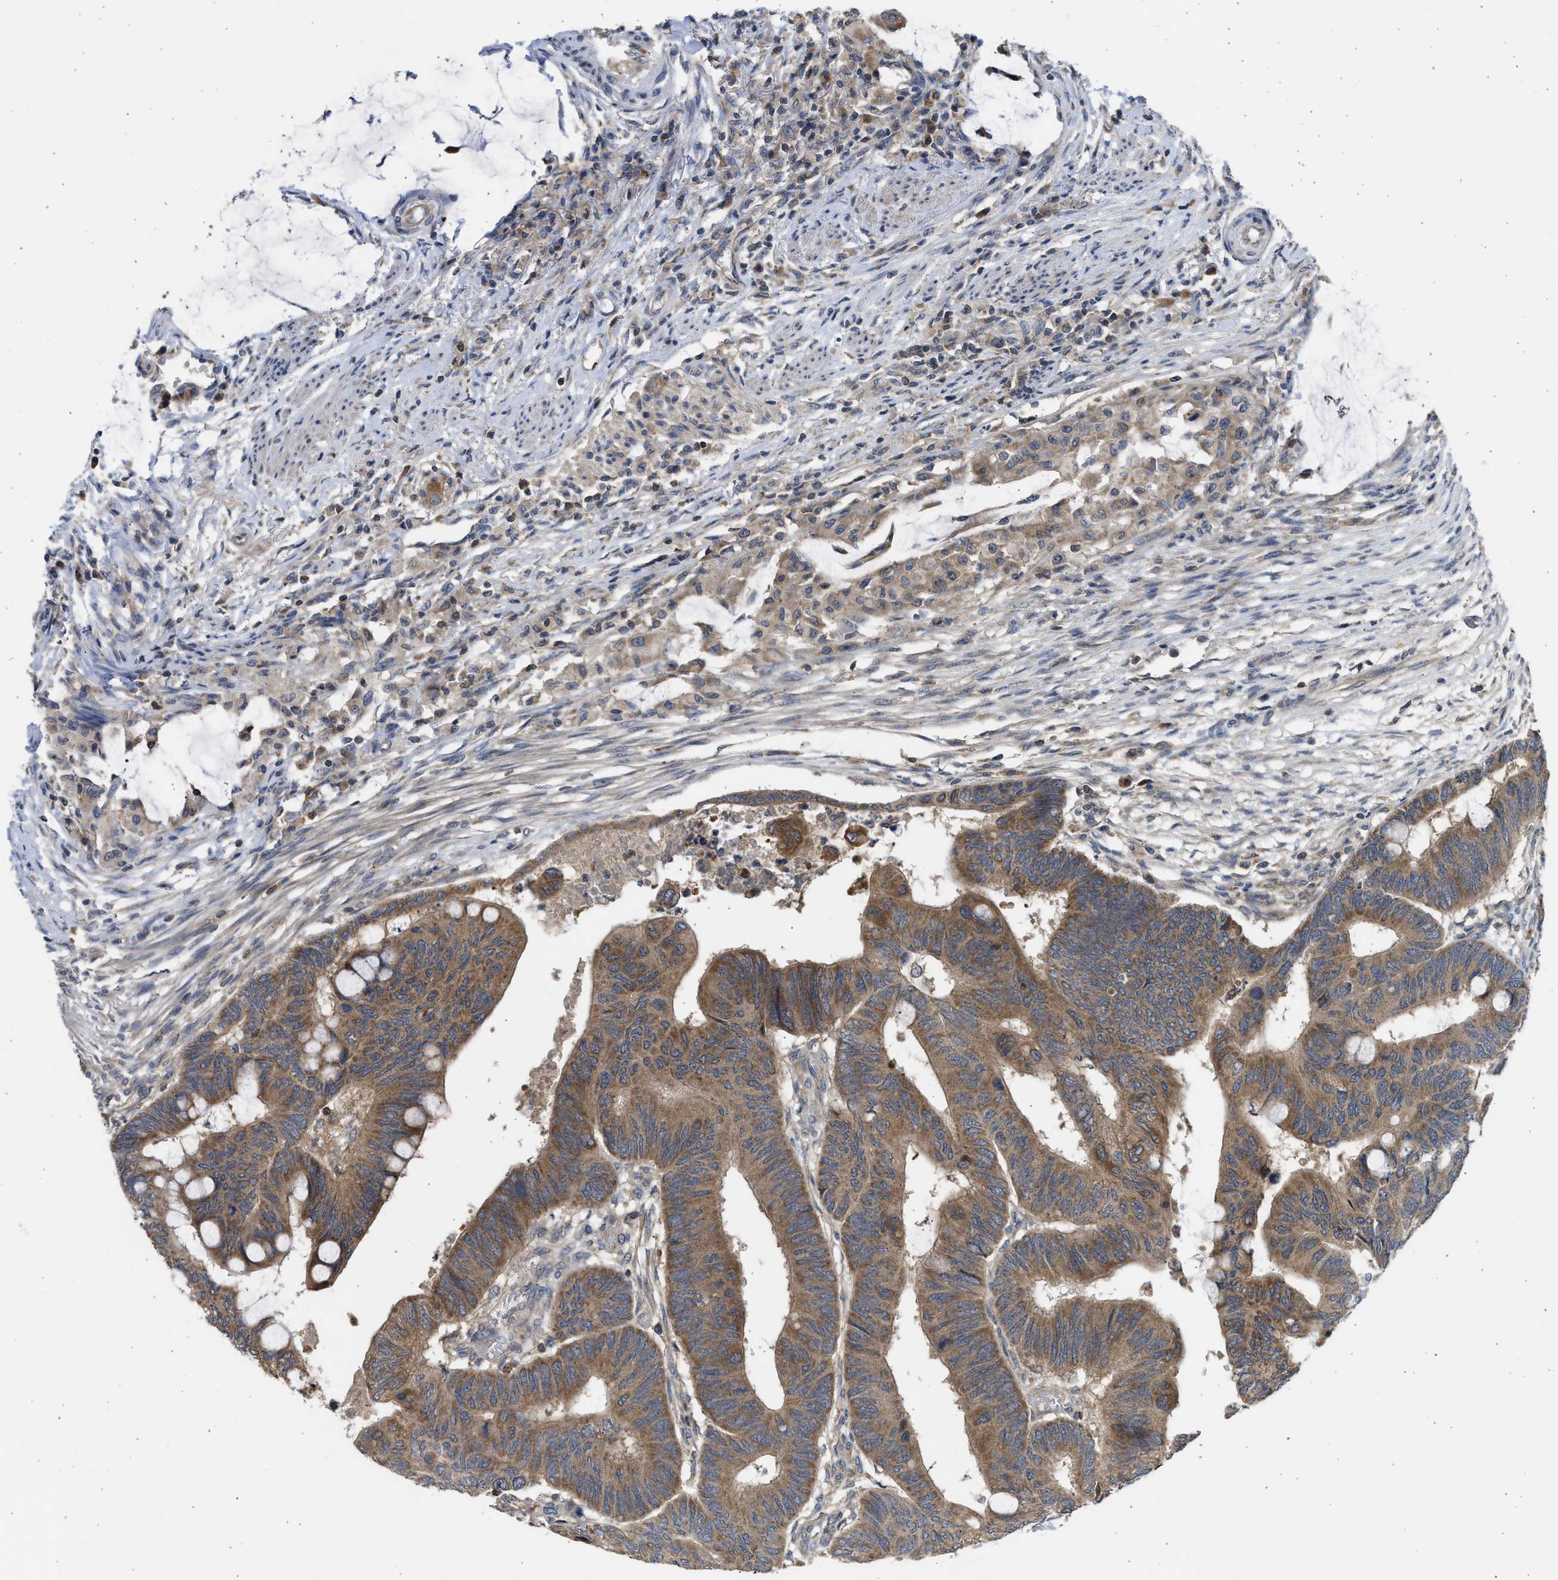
{"staining": {"intensity": "moderate", "quantity": ">75%", "location": "cytoplasmic/membranous"}, "tissue": "colorectal cancer", "cell_type": "Tumor cells", "image_type": "cancer", "snomed": [{"axis": "morphology", "description": "Normal tissue, NOS"}, {"axis": "morphology", "description": "Adenocarcinoma, NOS"}, {"axis": "topography", "description": "Rectum"}, {"axis": "topography", "description": "Peripheral nerve tissue"}], "caption": "There is medium levels of moderate cytoplasmic/membranous expression in tumor cells of adenocarcinoma (colorectal), as demonstrated by immunohistochemical staining (brown color).", "gene": "CYP1A1", "patient": {"sex": "male", "age": 92}}